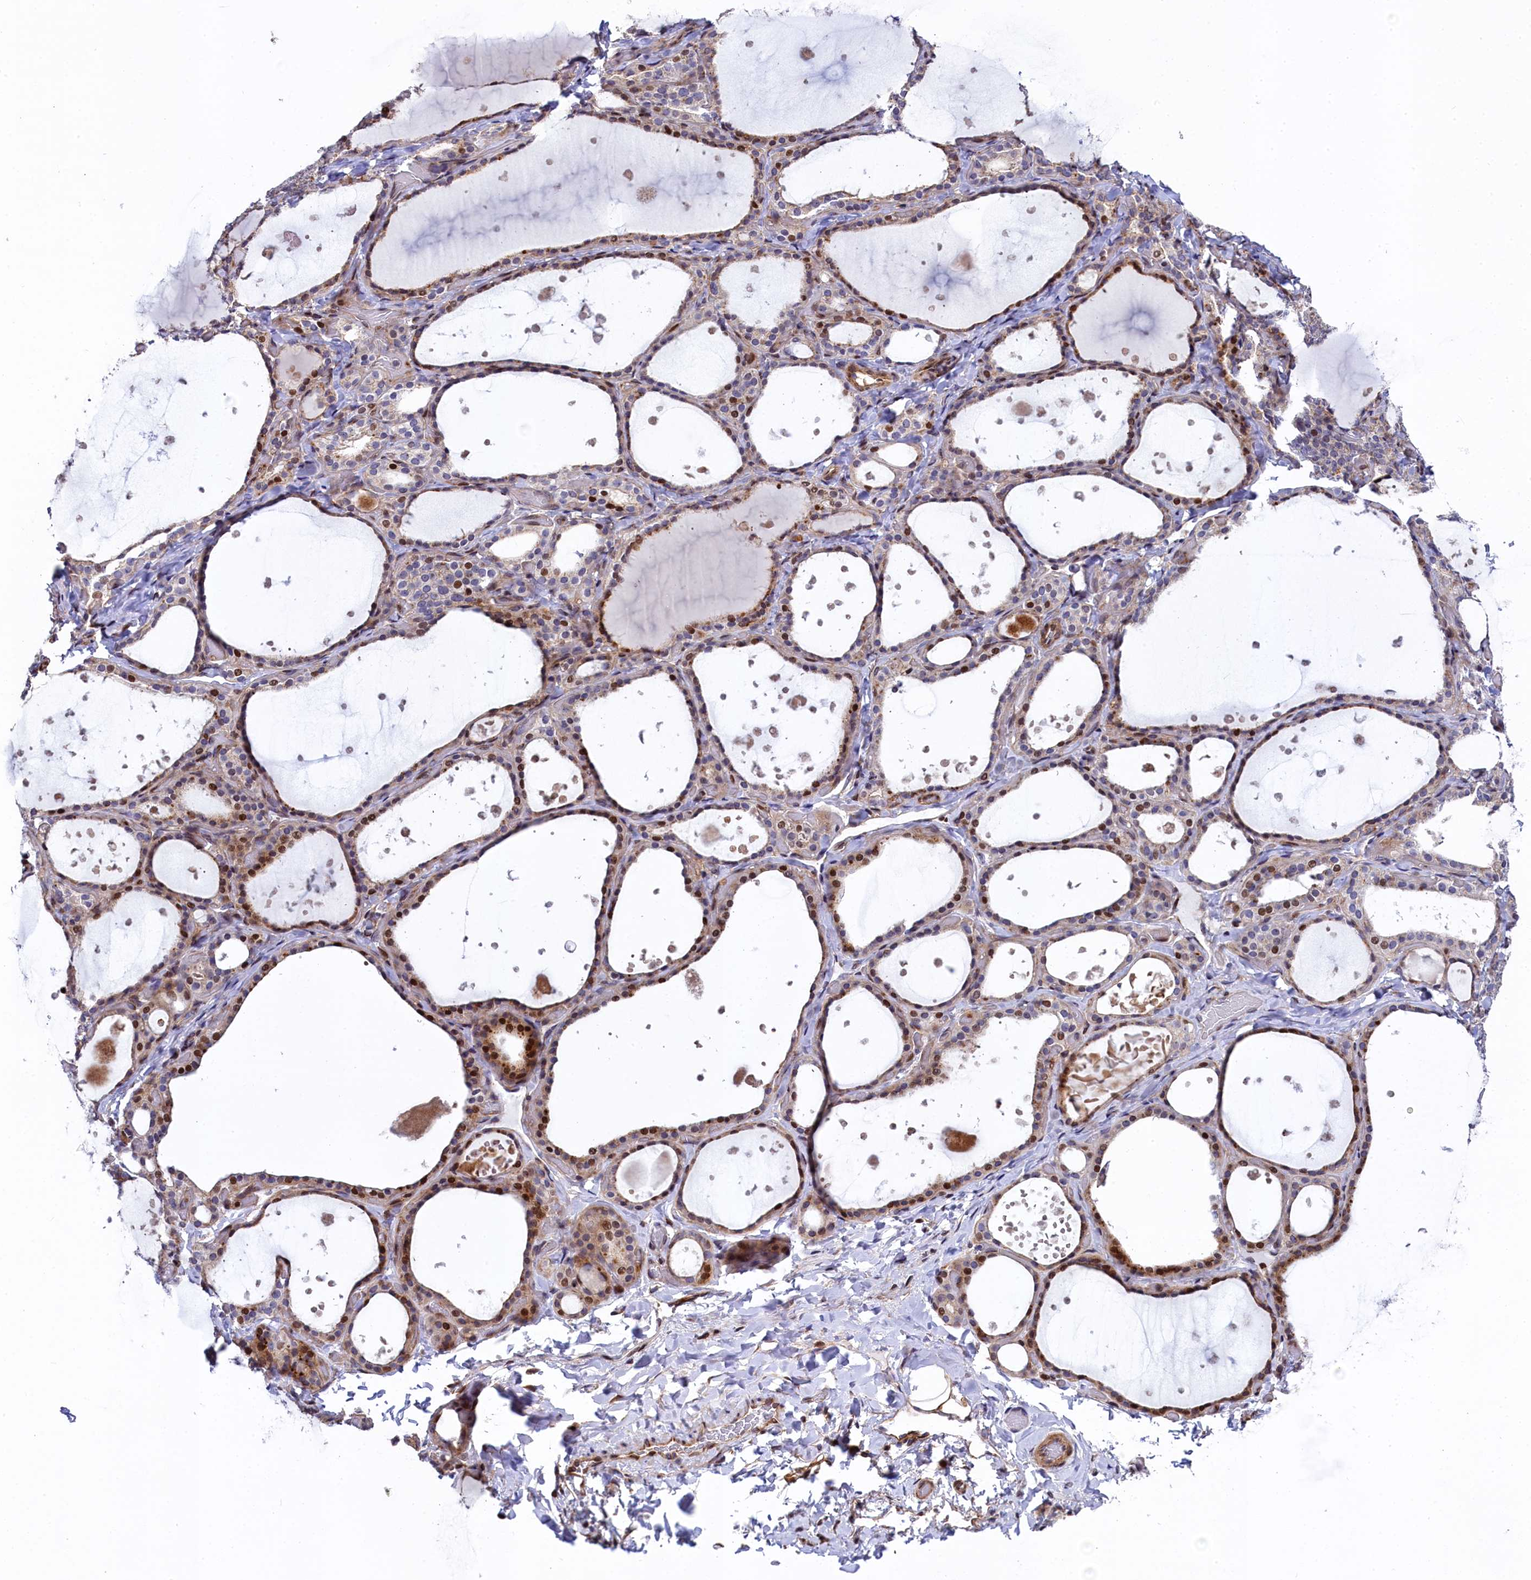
{"staining": {"intensity": "moderate", "quantity": "25%-75%", "location": "cytoplasmic/membranous,nuclear"}, "tissue": "thyroid gland", "cell_type": "Glandular cells", "image_type": "normal", "snomed": [{"axis": "morphology", "description": "Normal tissue, NOS"}, {"axis": "topography", "description": "Thyroid gland"}], "caption": "Protein positivity by immunohistochemistry reveals moderate cytoplasmic/membranous,nuclear positivity in approximately 25%-75% of glandular cells in normal thyroid gland.", "gene": "TGDS", "patient": {"sex": "female", "age": 44}}